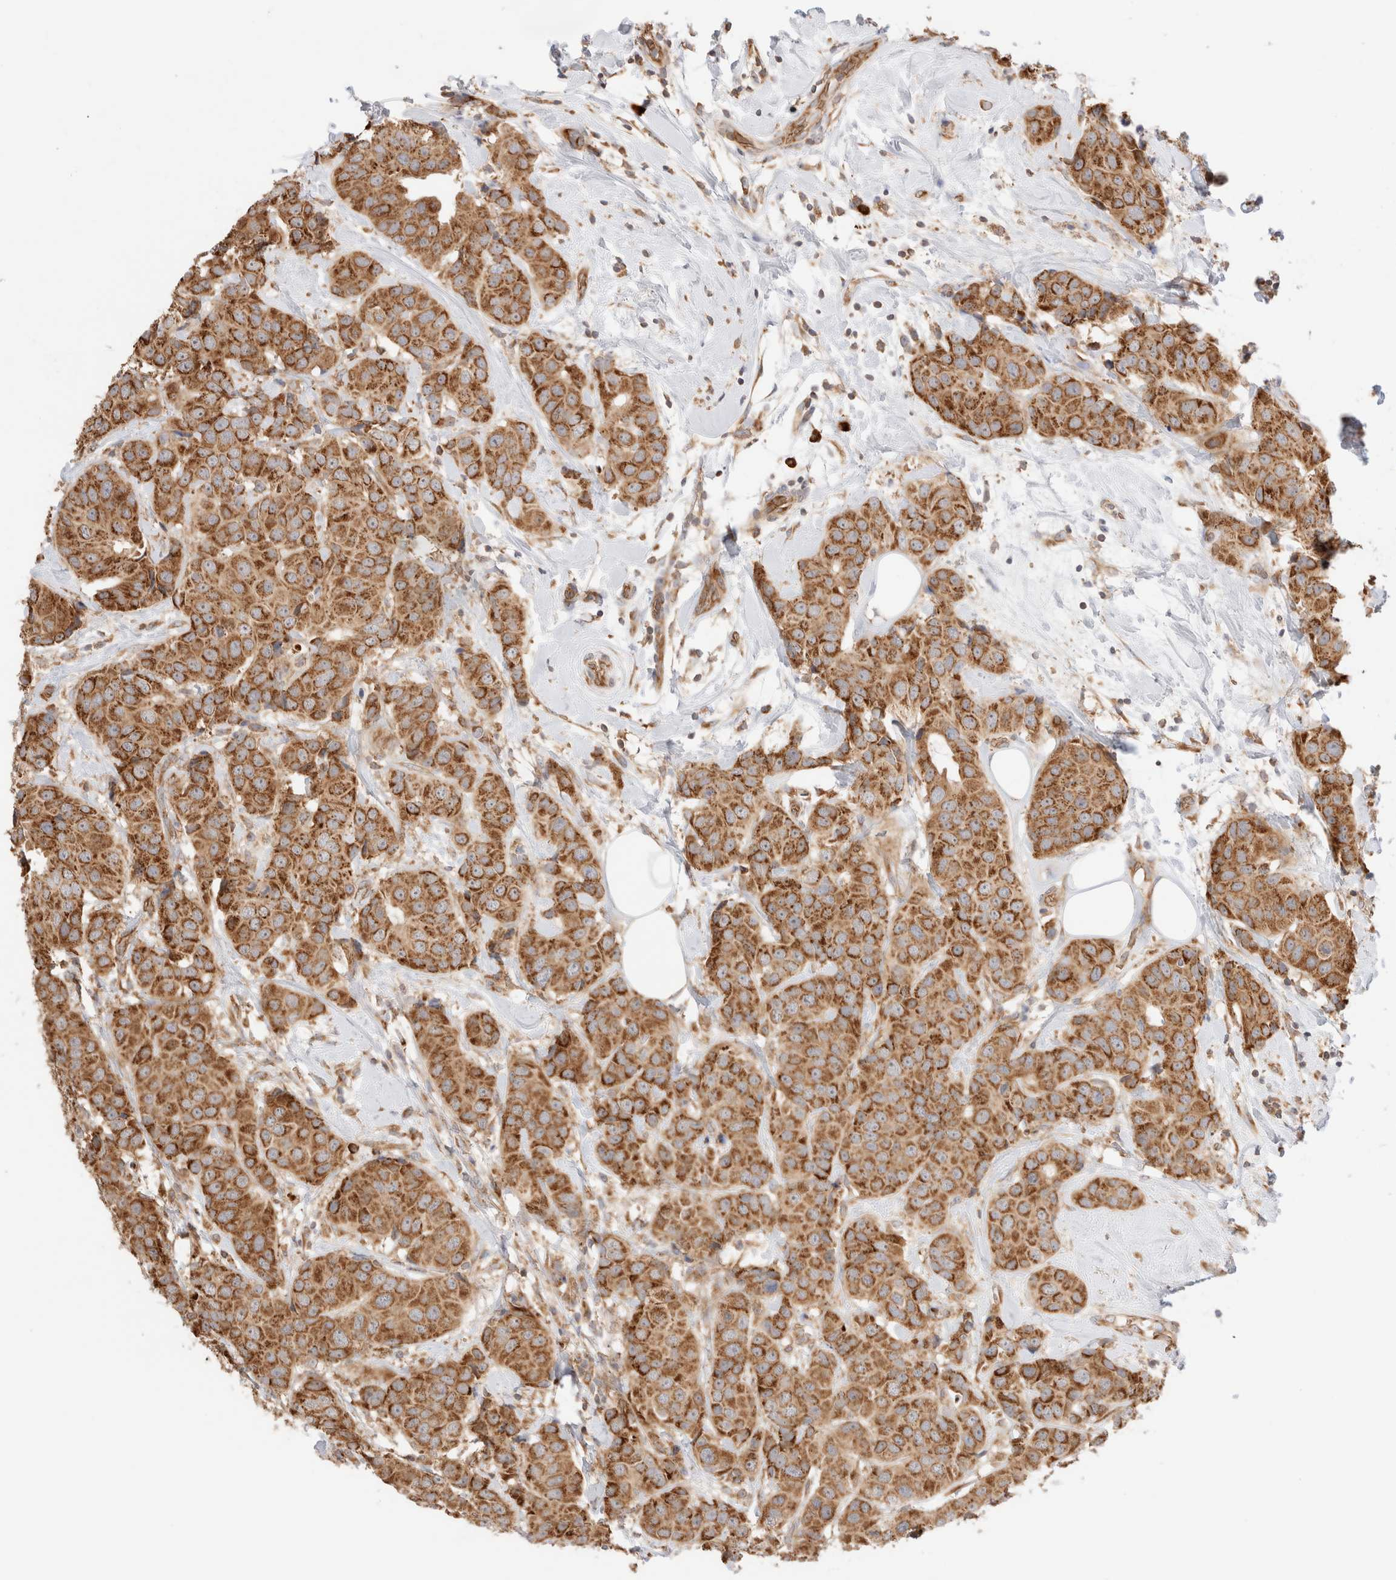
{"staining": {"intensity": "moderate", "quantity": ">75%", "location": "cytoplasmic/membranous"}, "tissue": "breast cancer", "cell_type": "Tumor cells", "image_type": "cancer", "snomed": [{"axis": "morphology", "description": "Normal tissue, NOS"}, {"axis": "morphology", "description": "Duct carcinoma"}, {"axis": "topography", "description": "Breast"}], "caption": "Protein staining by immunohistochemistry exhibits moderate cytoplasmic/membranous positivity in about >75% of tumor cells in infiltrating ductal carcinoma (breast).", "gene": "UTS2B", "patient": {"sex": "female", "age": 39}}